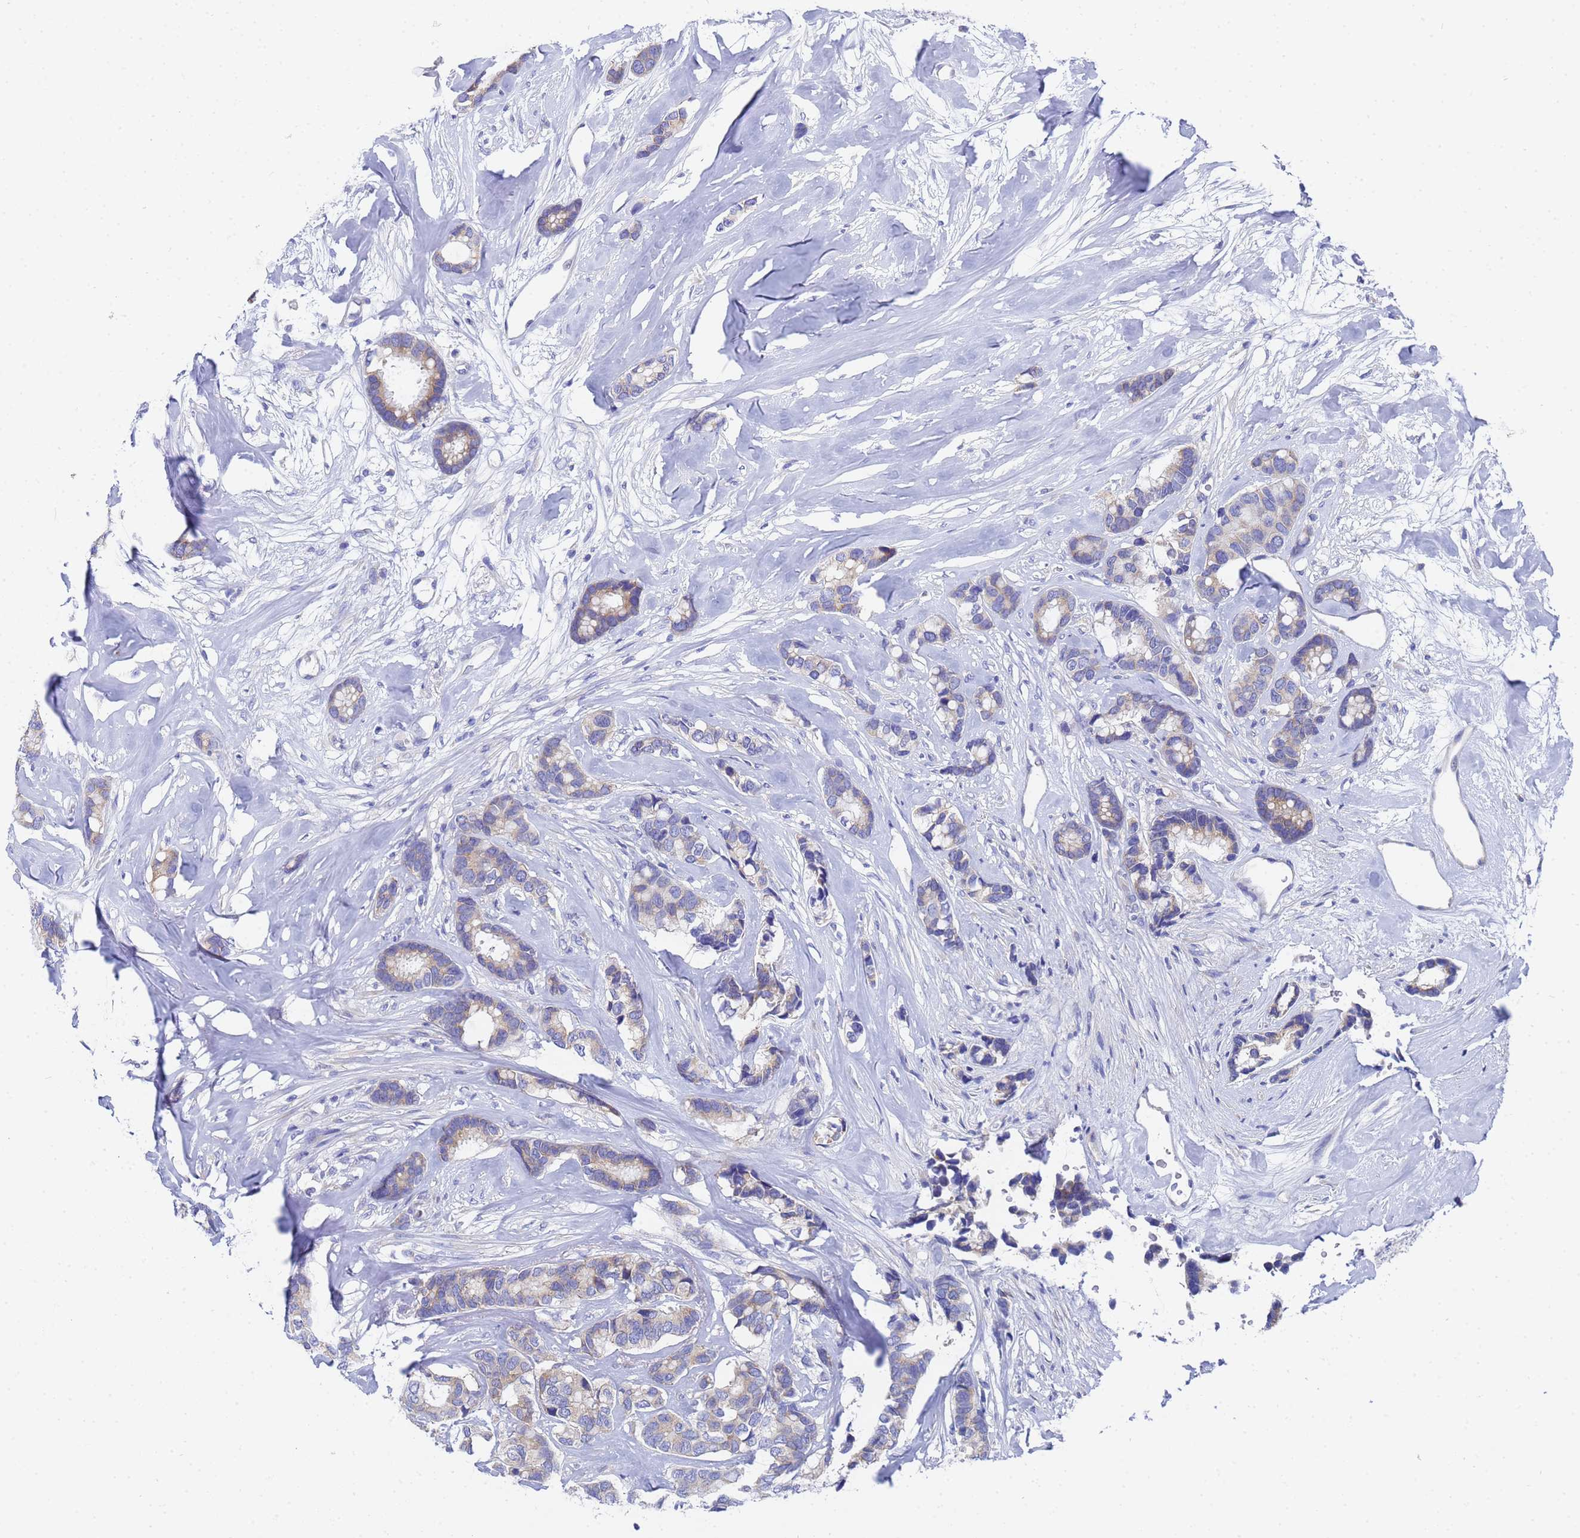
{"staining": {"intensity": "weak", "quantity": ">75%", "location": "cytoplasmic/membranous"}, "tissue": "breast cancer", "cell_type": "Tumor cells", "image_type": "cancer", "snomed": [{"axis": "morphology", "description": "Duct carcinoma"}, {"axis": "topography", "description": "Breast"}], "caption": "Intraductal carcinoma (breast) tissue demonstrates weak cytoplasmic/membranous positivity in approximately >75% of tumor cells, visualized by immunohistochemistry.", "gene": "TM4SF4", "patient": {"sex": "female", "age": 87}}